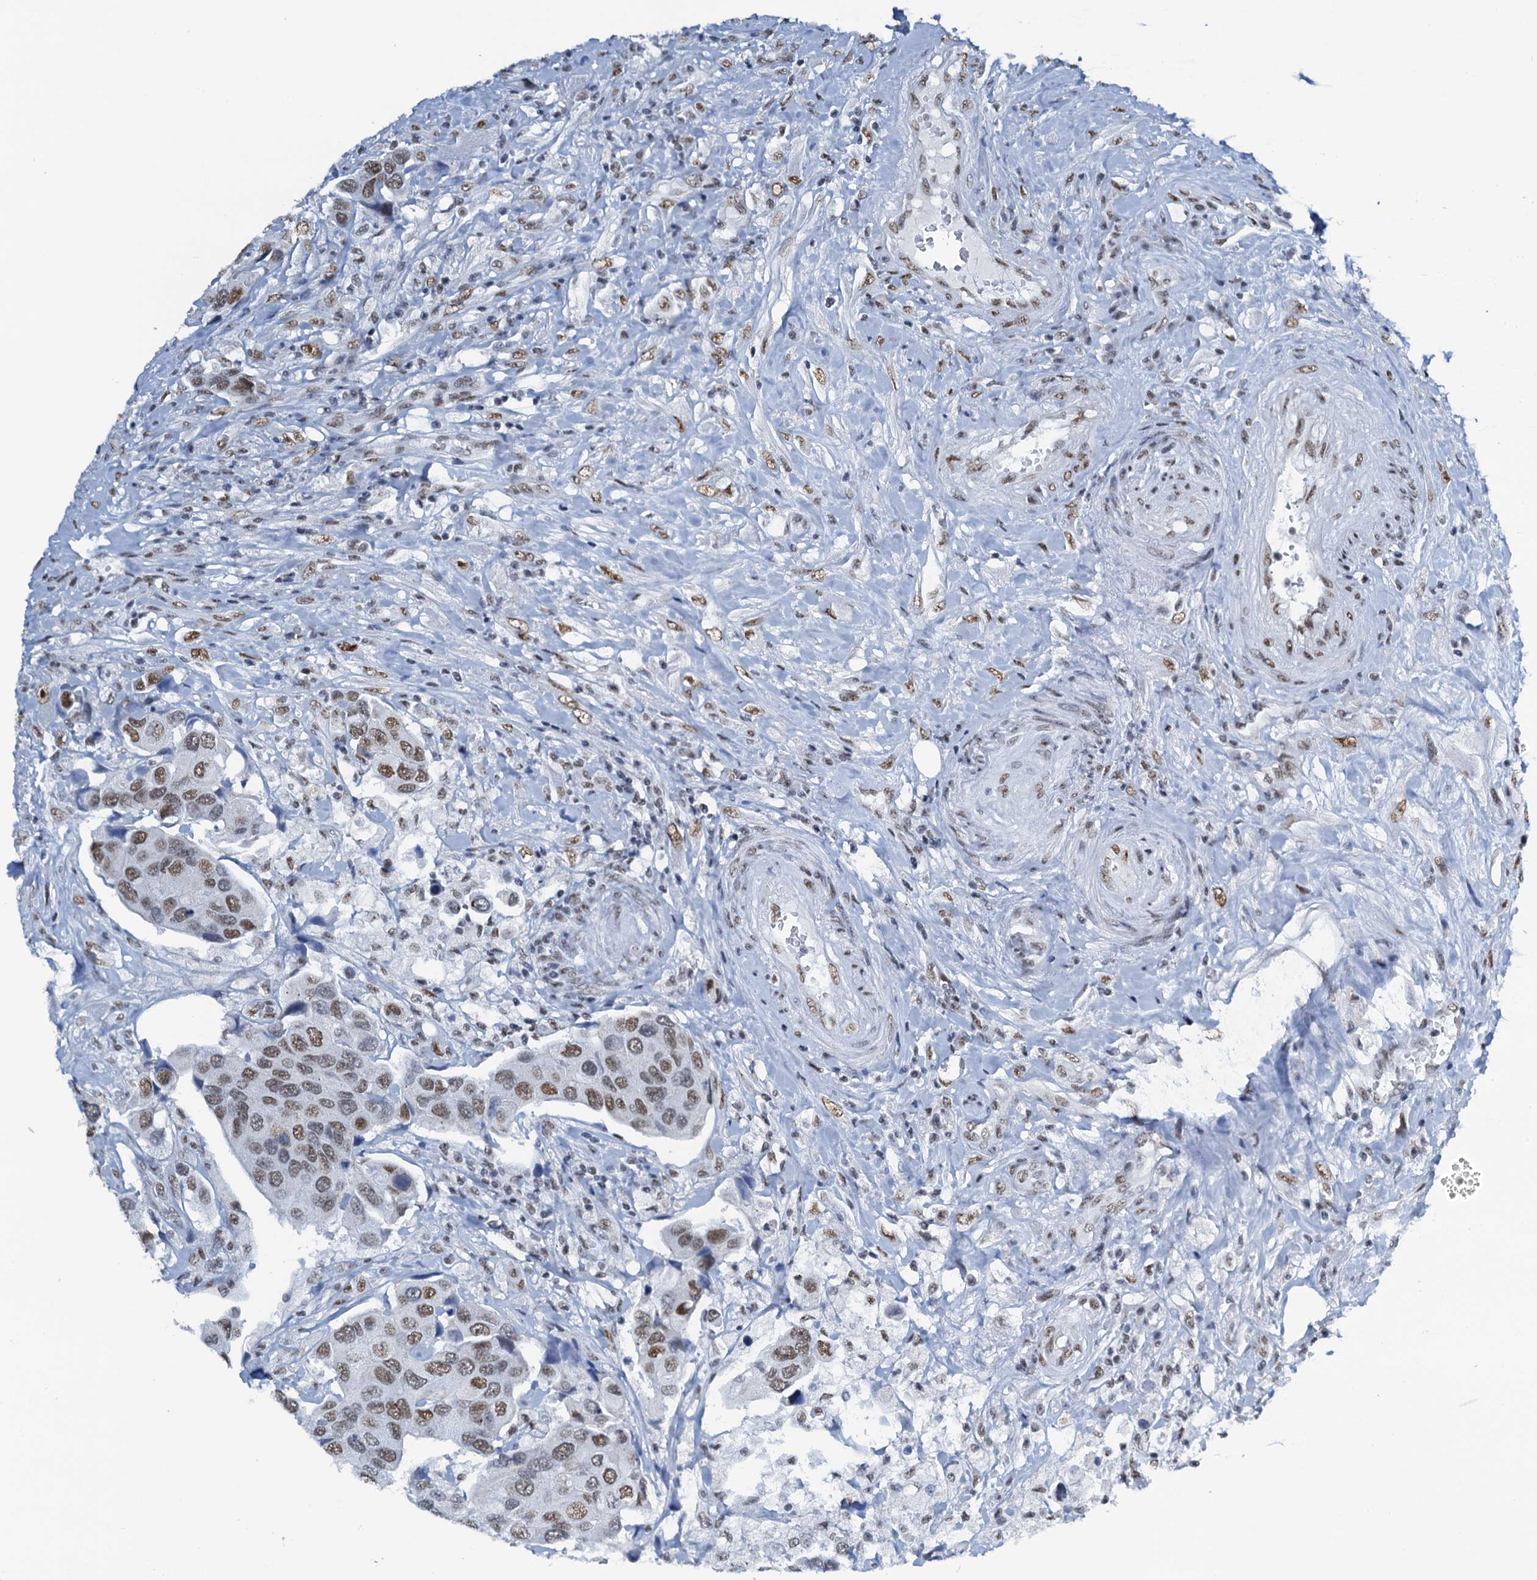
{"staining": {"intensity": "moderate", "quantity": ">75%", "location": "nuclear"}, "tissue": "urothelial cancer", "cell_type": "Tumor cells", "image_type": "cancer", "snomed": [{"axis": "morphology", "description": "Urothelial carcinoma, High grade"}, {"axis": "topography", "description": "Urinary bladder"}], "caption": "Protein staining of urothelial cancer tissue exhibits moderate nuclear expression in about >75% of tumor cells.", "gene": "SLTM", "patient": {"sex": "male", "age": 74}}